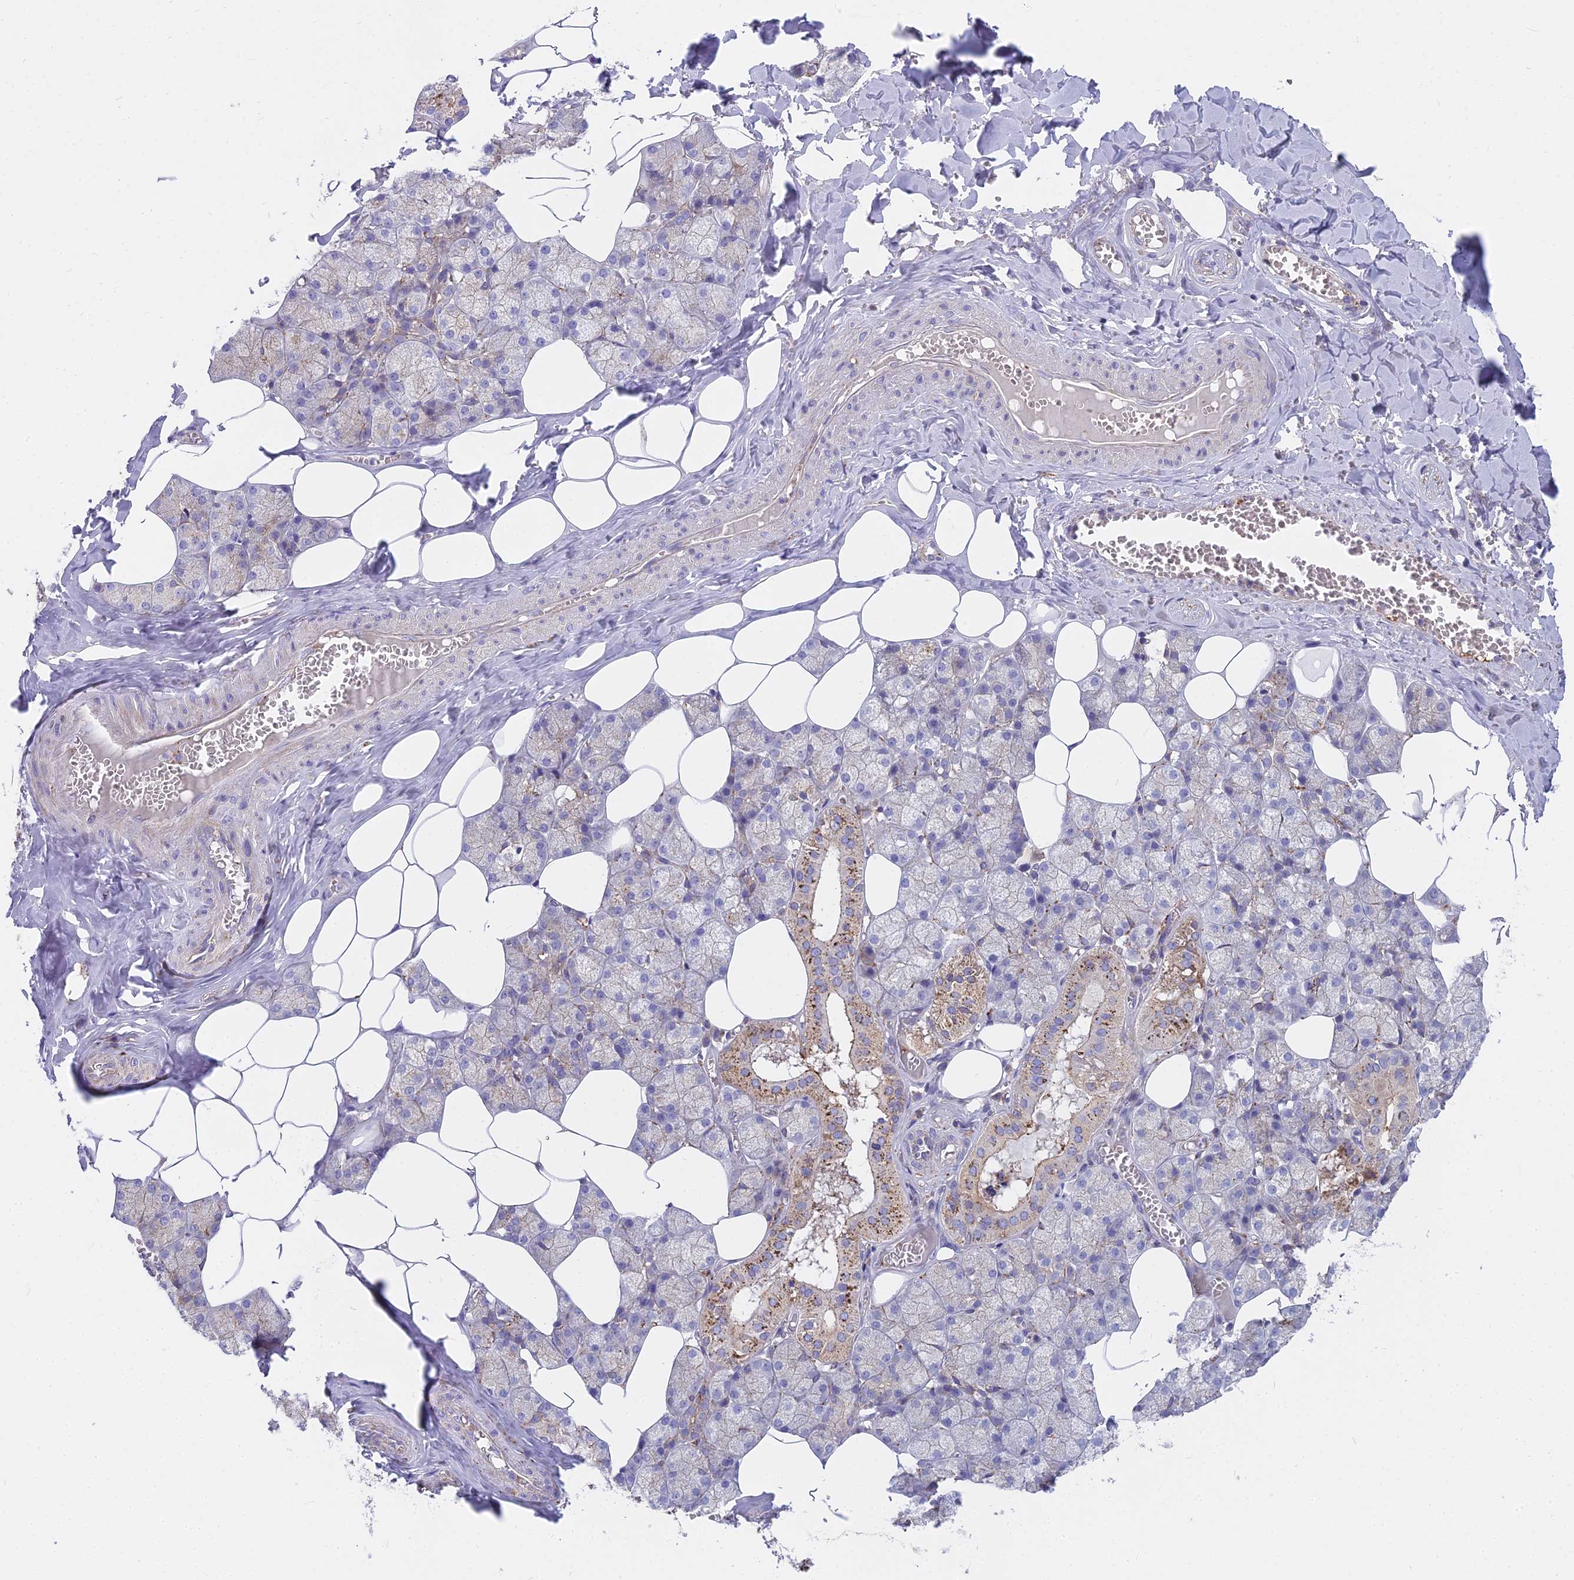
{"staining": {"intensity": "moderate", "quantity": "<25%", "location": "cytoplasmic/membranous"}, "tissue": "salivary gland", "cell_type": "Glandular cells", "image_type": "normal", "snomed": [{"axis": "morphology", "description": "Normal tissue, NOS"}, {"axis": "topography", "description": "Salivary gland"}], "caption": "This histopathology image demonstrates immunohistochemistry (IHC) staining of unremarkable salivary gland, with low moderate cytoplasmic/membranous staining in approximately <25% of glandular cells.", "gene": "FRMPD1", "patient": {"sex": "male", "age": 62}}